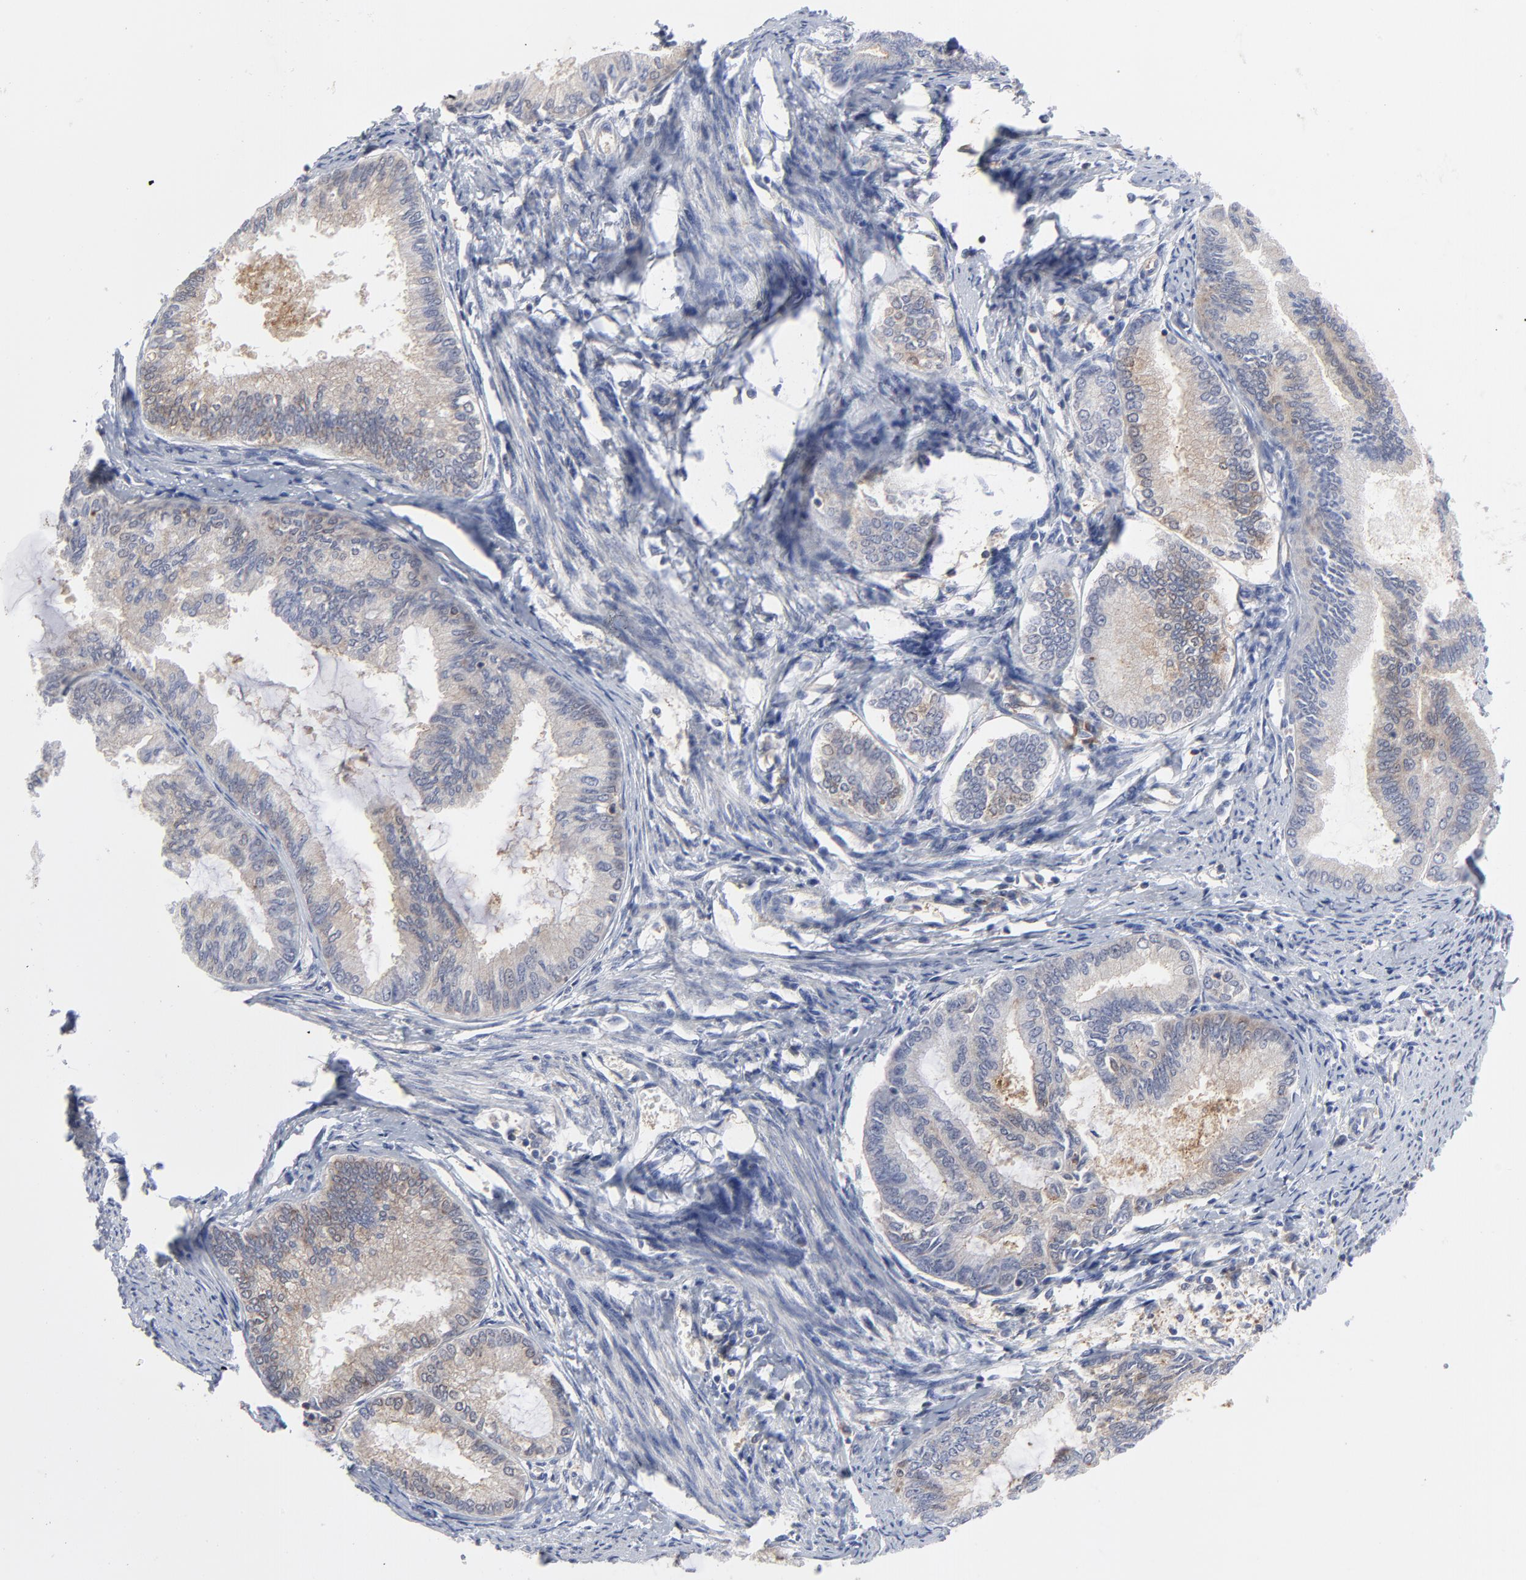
{"staining": {"intensity": "weak", "quantity": ">75%", "location": "cytoplasmic/membranous"}, "tissue": "endometrial cancer", "cell_type": "Tumor cells", "image_type": "cancer", "snomed": [{"axis": "morphology", "description": "Adenocarcinoma, NOS"}, {"axis": "topography", "description": "Endometrium"}], "caption": "Tumor cells show low levels of weak cytoplasmic/membranous staining in about >75% of cells in endometrial adenocarcinoma. The protein of interest is shown in brown color, while the nuclei are stained blue.", "gene": "CAB39L", "patient": {"sex": "female", "age": 86}}